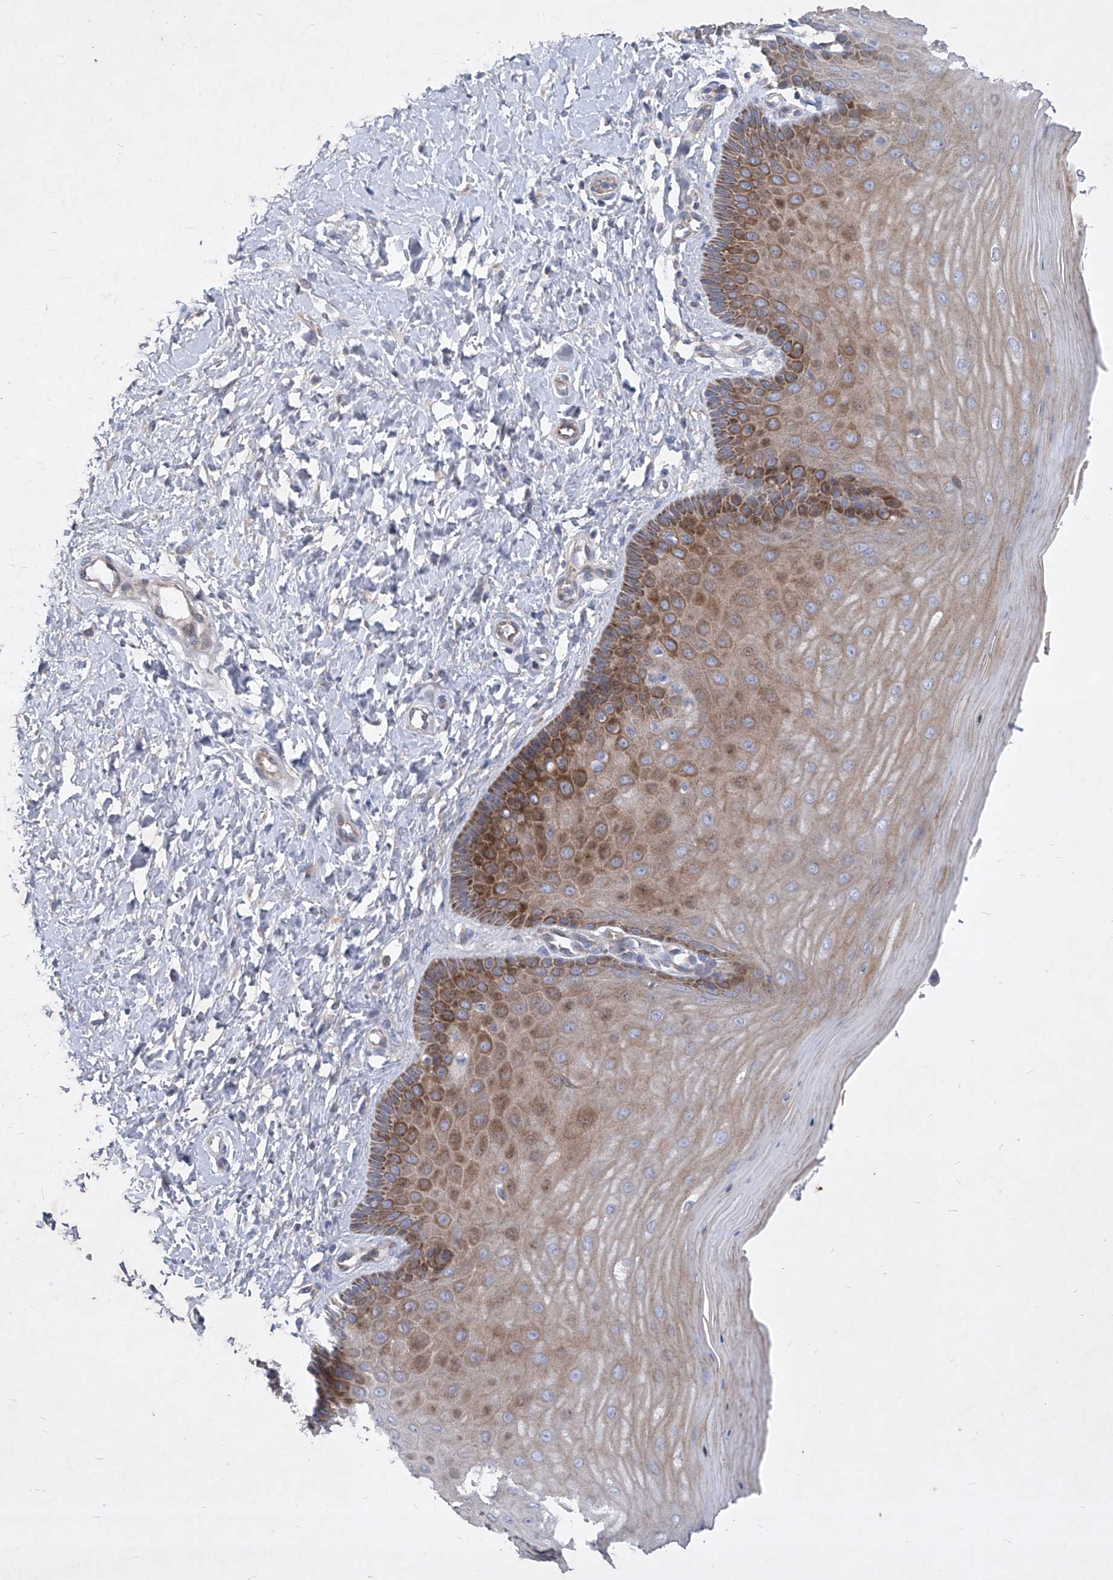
{"staining": {"intensity": "weak", "quantity": "25%-75%", "location": "cytoplasmic/membranous"}, "tissue": "cervix", "cell_type": "Glandular cells", "image_type": "normal", "snomed": [{"axis": "morphology", "description": "Normal tissue, NOS"}, {"axis": "topography", "description": "Cervix"}], "caption": "Immunohistochemistry (IHC) histopathology image of unremarkable cervix: cervix stained using immunohistochemistry (IHC) reveals low levels of weak protein expression localized specifically in the cytoplasmic/membranous of glandular cells, appearing as a cytoplasmic/membranous brown color.", "gene": "COQ3", "patient": {"sex": "female", "age": 55}}